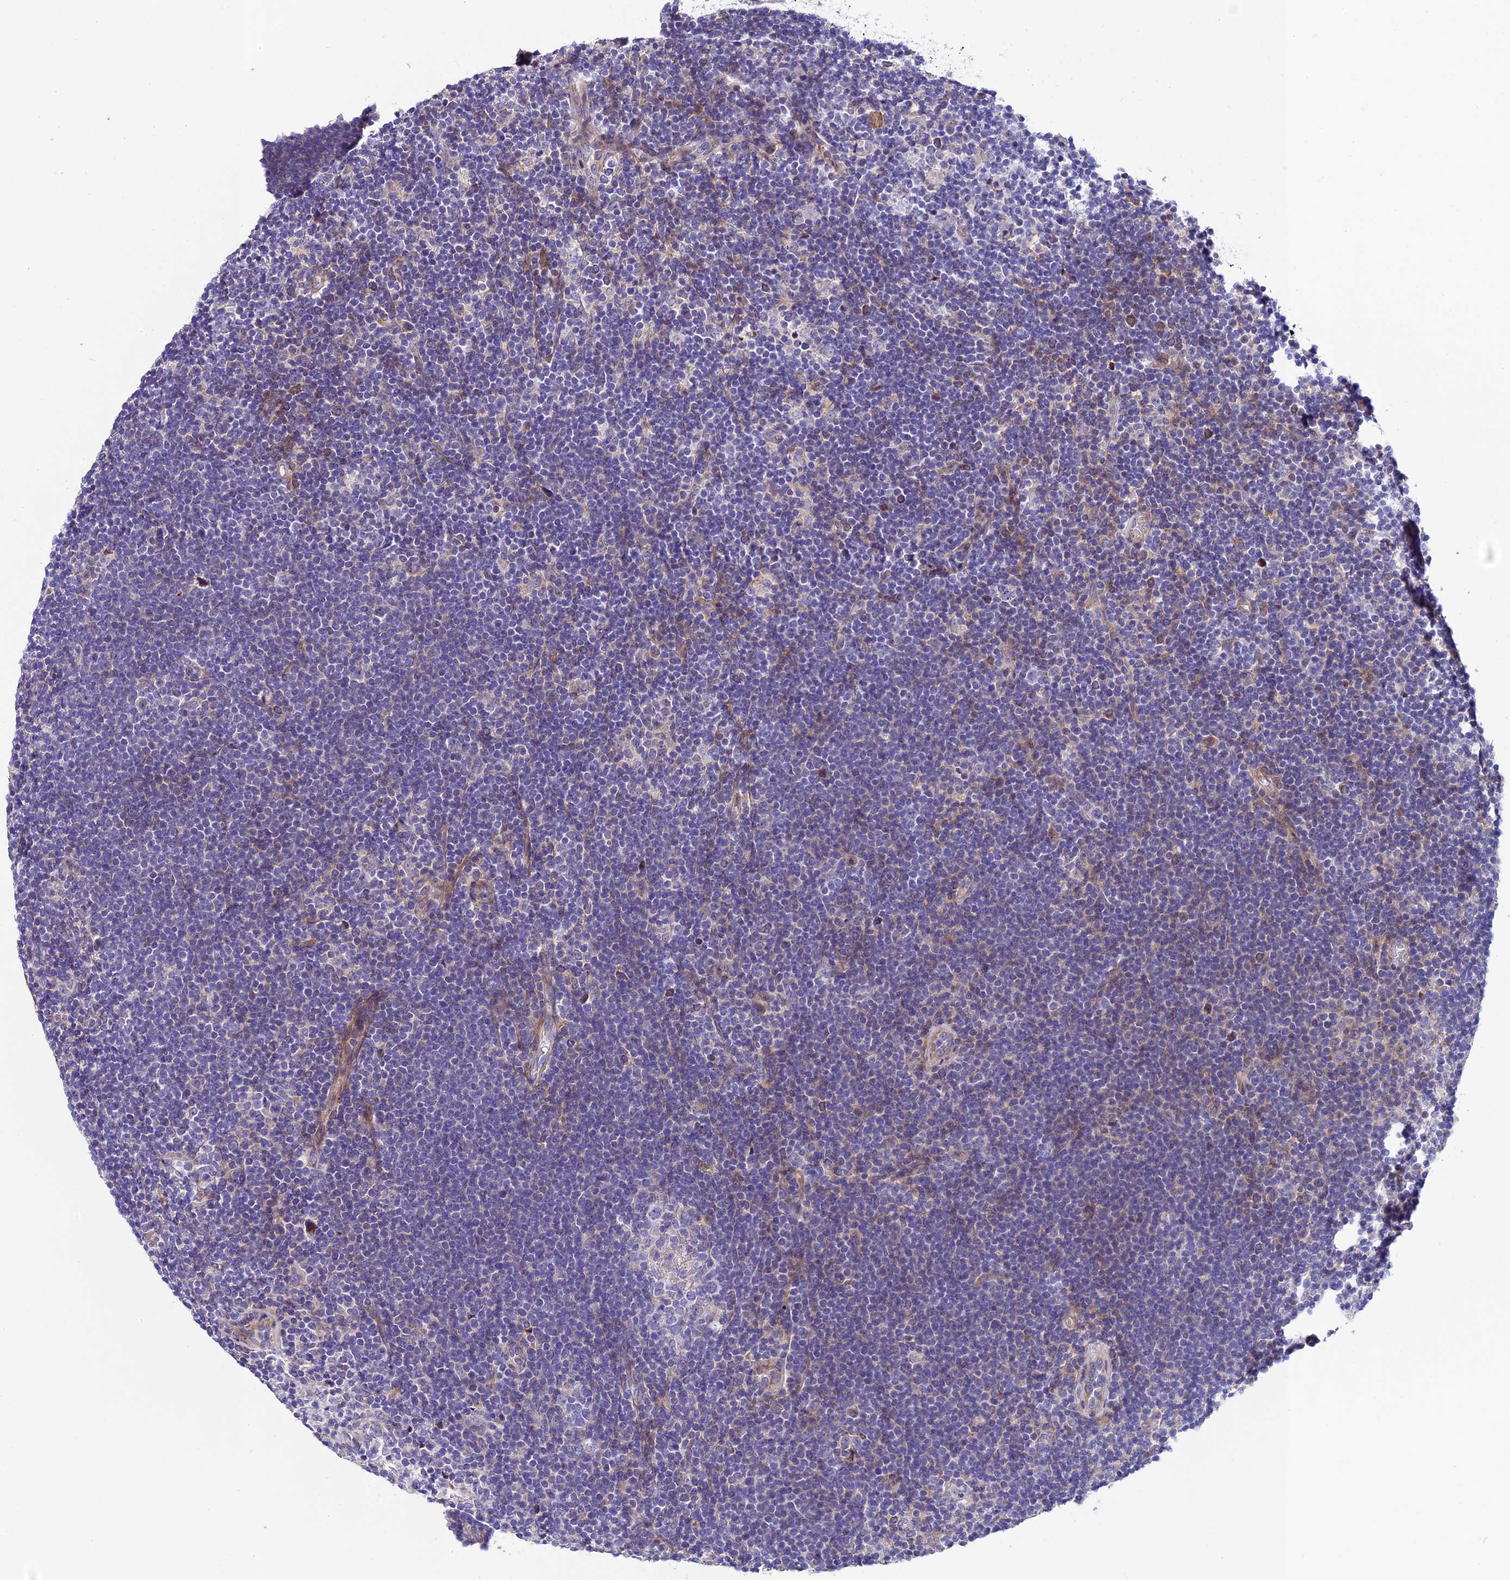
{"staining": {"intensity": "negative", "quantity": "none", "location": "none"}, "tissue": "lymphoma", "cell_type": "Tumor cells", "image_type": "cancer", "snomed": [{"axis": "morphology", "description": "Hodgkin's disease, NOS"}, {"axis": "topography", "description": "Lymph node"}], "caption": "Immunohistochemical staining of Hodgkin's disease displays no significant staining in tumor cells. (Brightfield microscopy of DAB (3,3'-diaminobenzidine) IHC at high magnification).", "gene": "PIGU", "patient": {"sex": "female", "age": 57}}